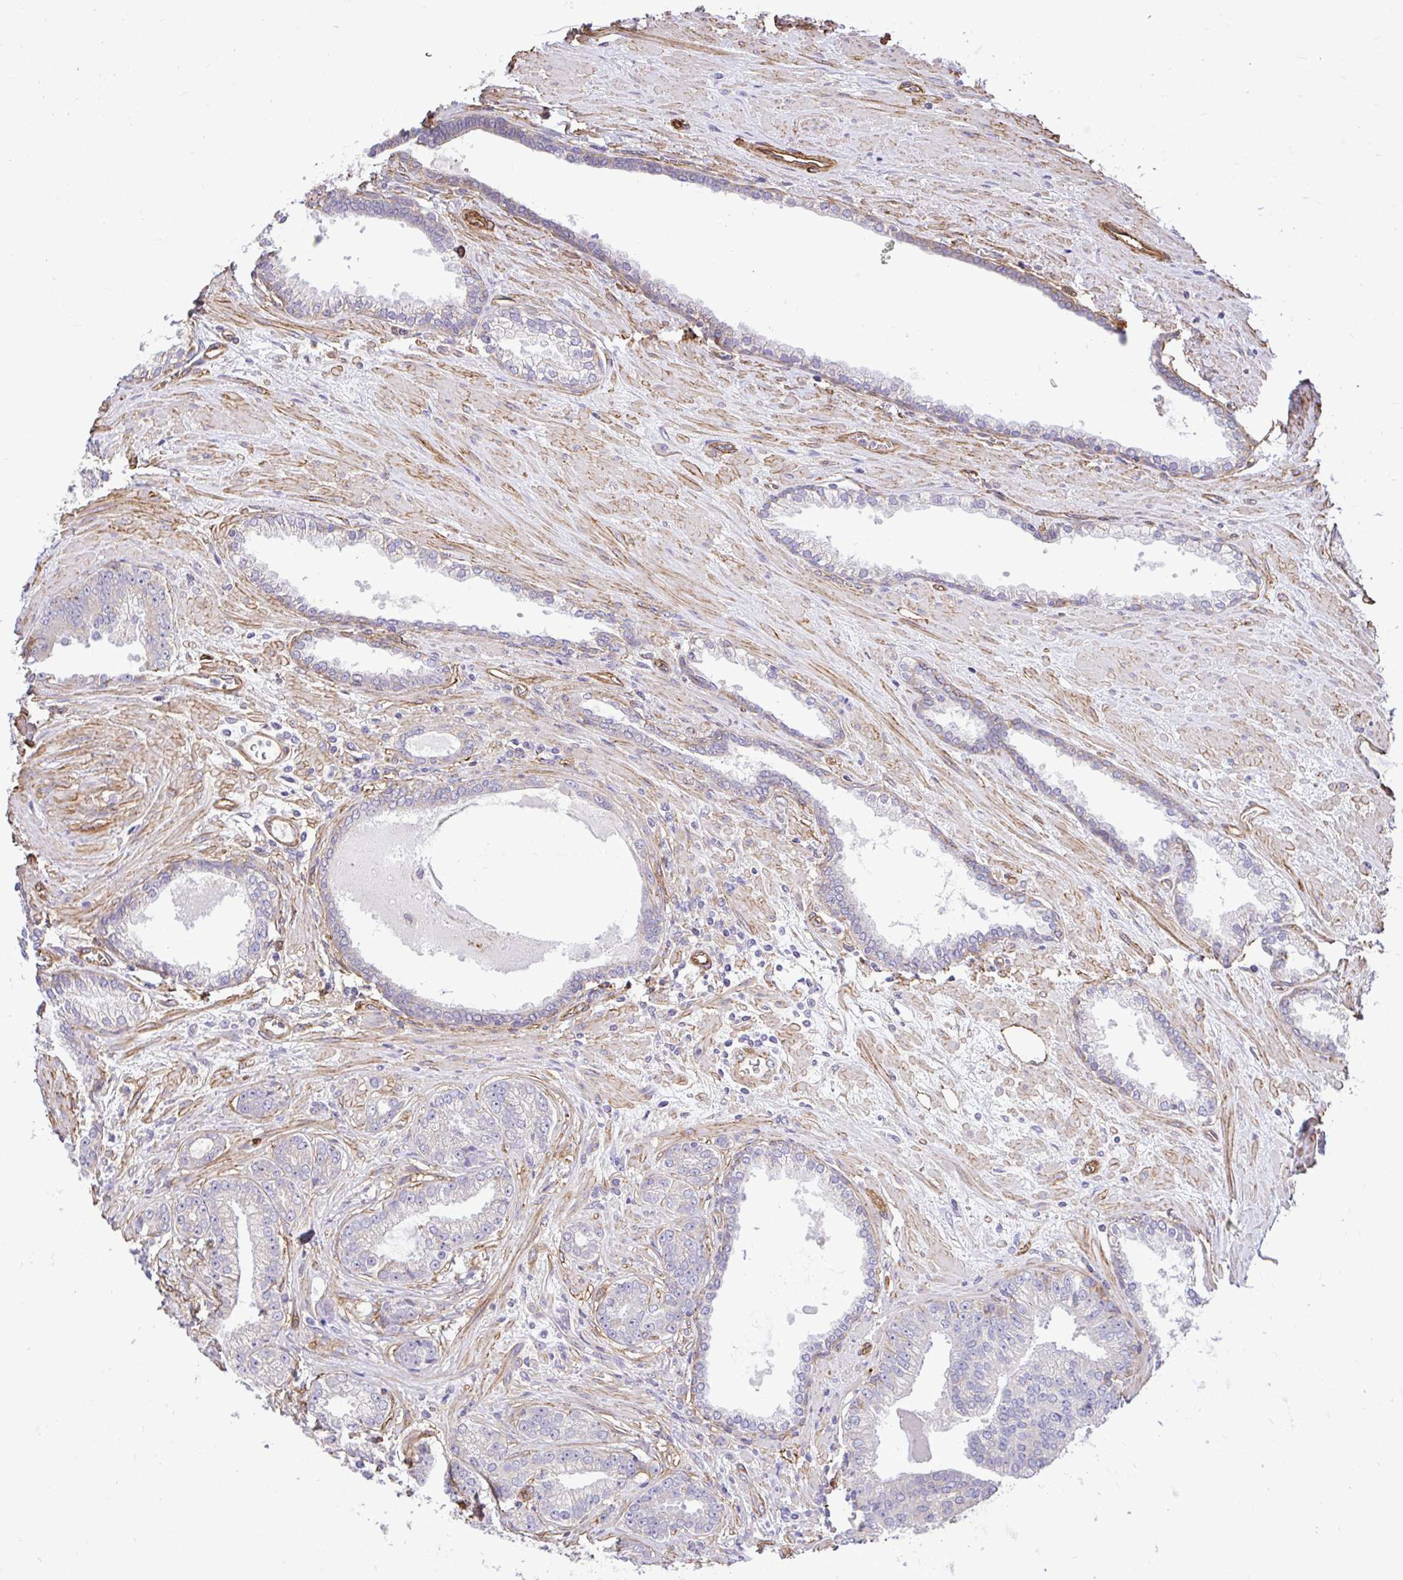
{"staining": {"intensity": "negative", "quantity": "none", "location": "none"}, "tissue": "prostate cancer", "cell_type": "Tumor cells", "image_type": "cancer", "snomed": [{"axis": "morphology", "description": "Adenocarcinoma, Low grade"}, {"axis": "topography", "description": "Prostate"}], "caption": "This is an immunohistochemistry (IHC) image of prostate low-grade adenocarcinoma. There is no staining in tumor cells.", "gene": "PTPRK", "patient": {"sex": "male", "age": 61}}